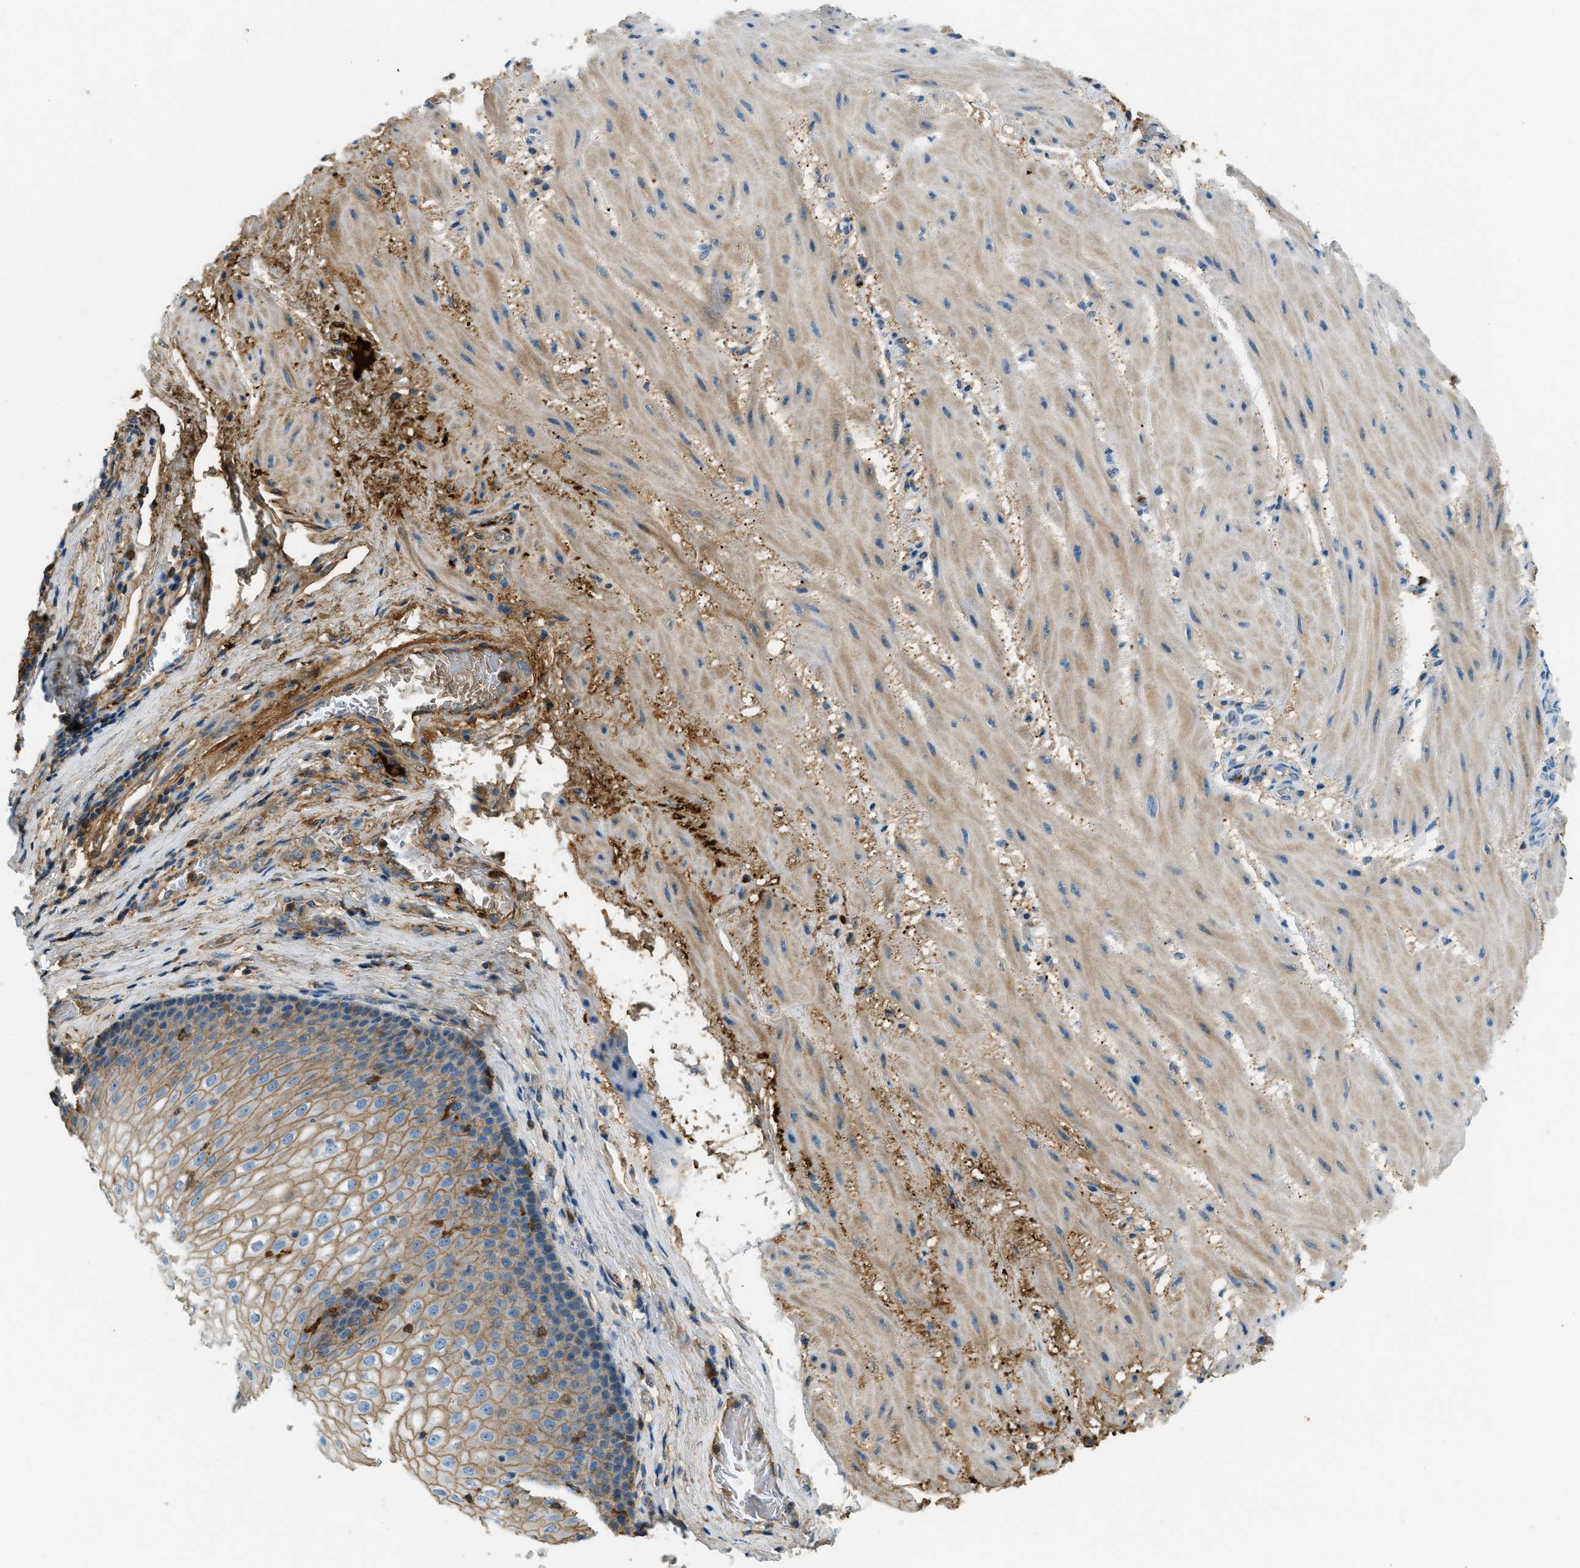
{"staining": {"intensity": "moderate", "quantity": ">75%", "location": "cytoplasmic/membranous"}, "tissue": "esophagus", "cell_type": "Squamous epithelial cells", "image_type": "normal", "snomed": [{"axis": "morphology", "description": "Normal tissue, NOS"}, {"axis": "topography", "description": "Esophagus"}], "caption": "Normal esophagus reveals moderate cytoplasmic/membranous staining in approximately >75% of squamous epithelial cells.", "gene": "PRTN3", "patient": {"sex": "male", "age": 48}}